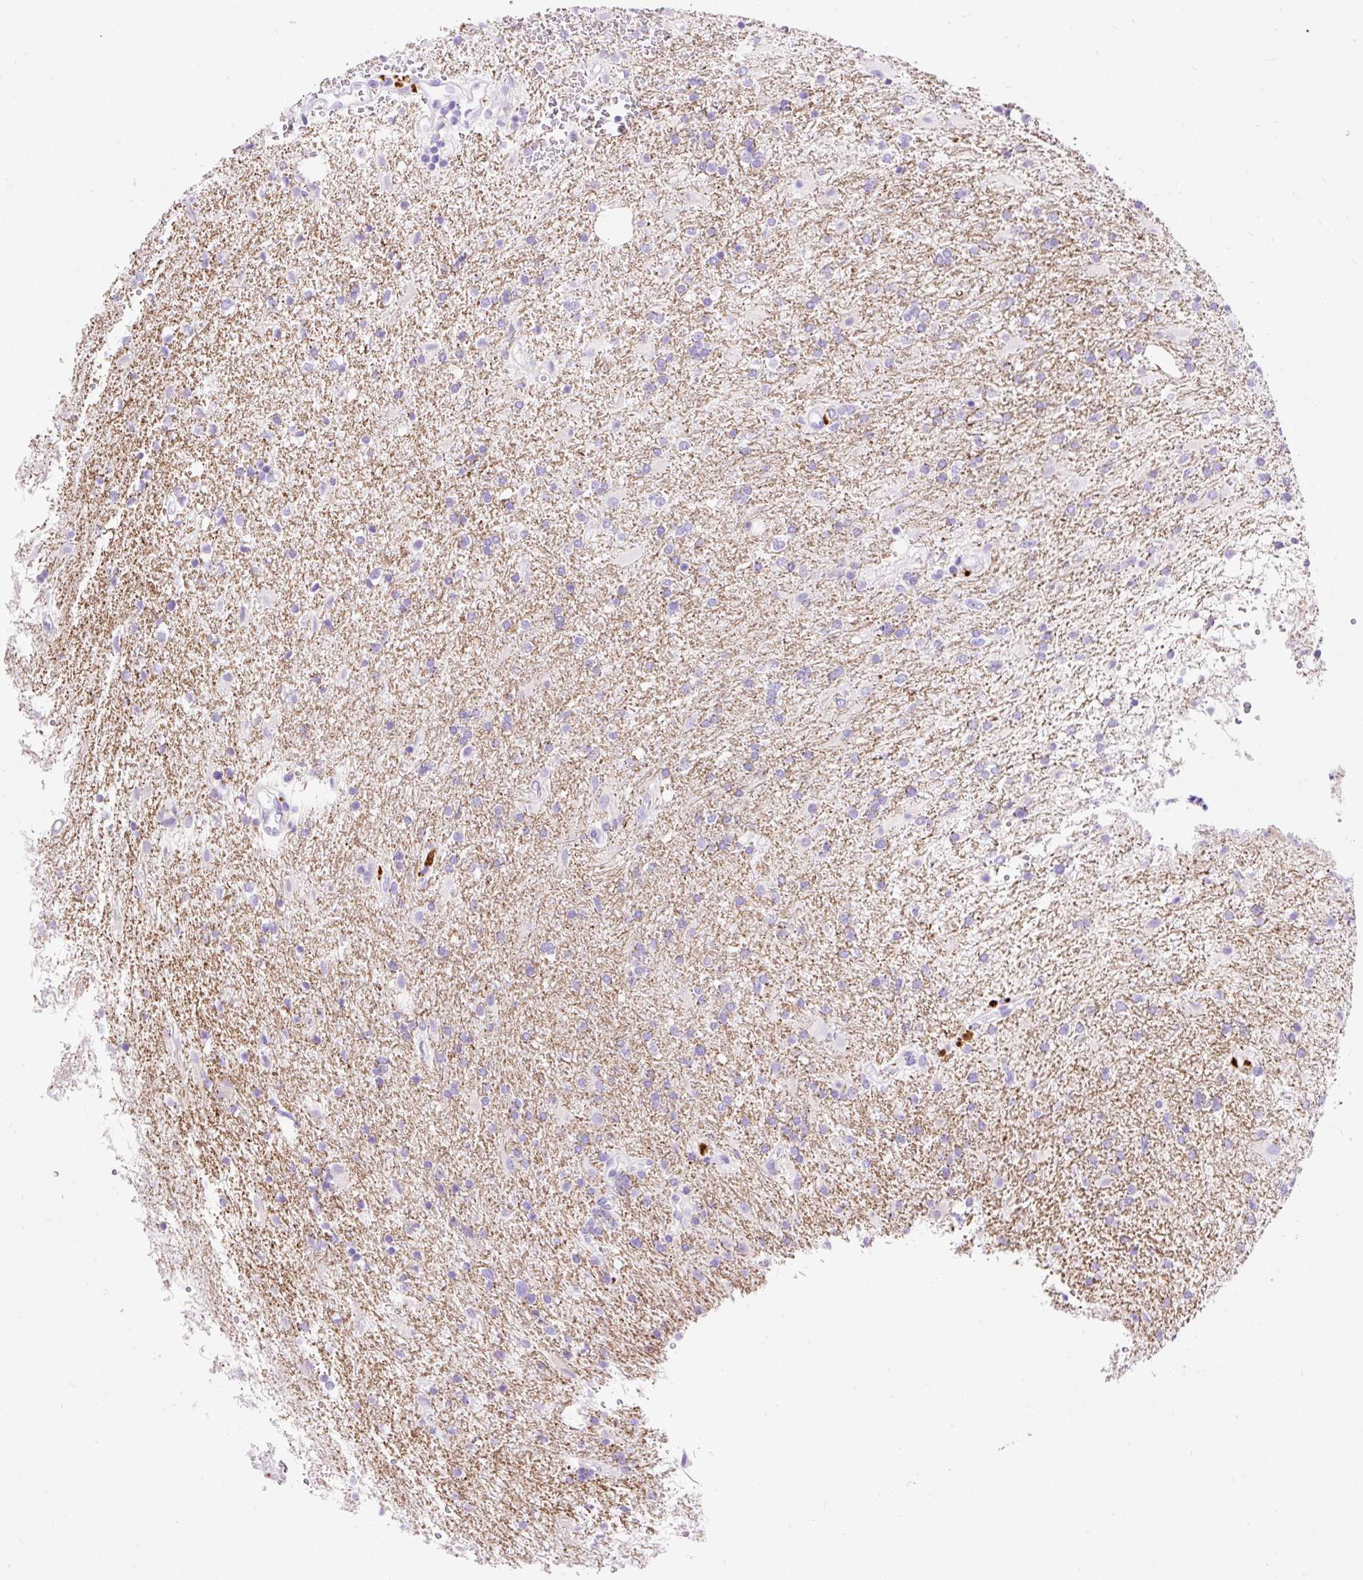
{"staining": {"intensity": "negative", "quantity": "none", "location": "none"}, "tissue": "glioma", "cell_type": "Tumor cells", "image_type": "cancer", "snomed": [{"axis": "morphology", "description": "Glioma, malignant, High grade"}, {"axis": "topography", "description": "Brain"}], "caption": "A high-resolution photomicrograph shows IHC staining of malignant glioma (high-grade), which reveals no significant expression in tumor cells. The staining is performed using DAB (3,3'-diaminobenzidine) brown chromogen with nuclei counter-stained in using hematoxylin.", "gene": "HEXB", "patient": {"sex": "male", "age": 56}}